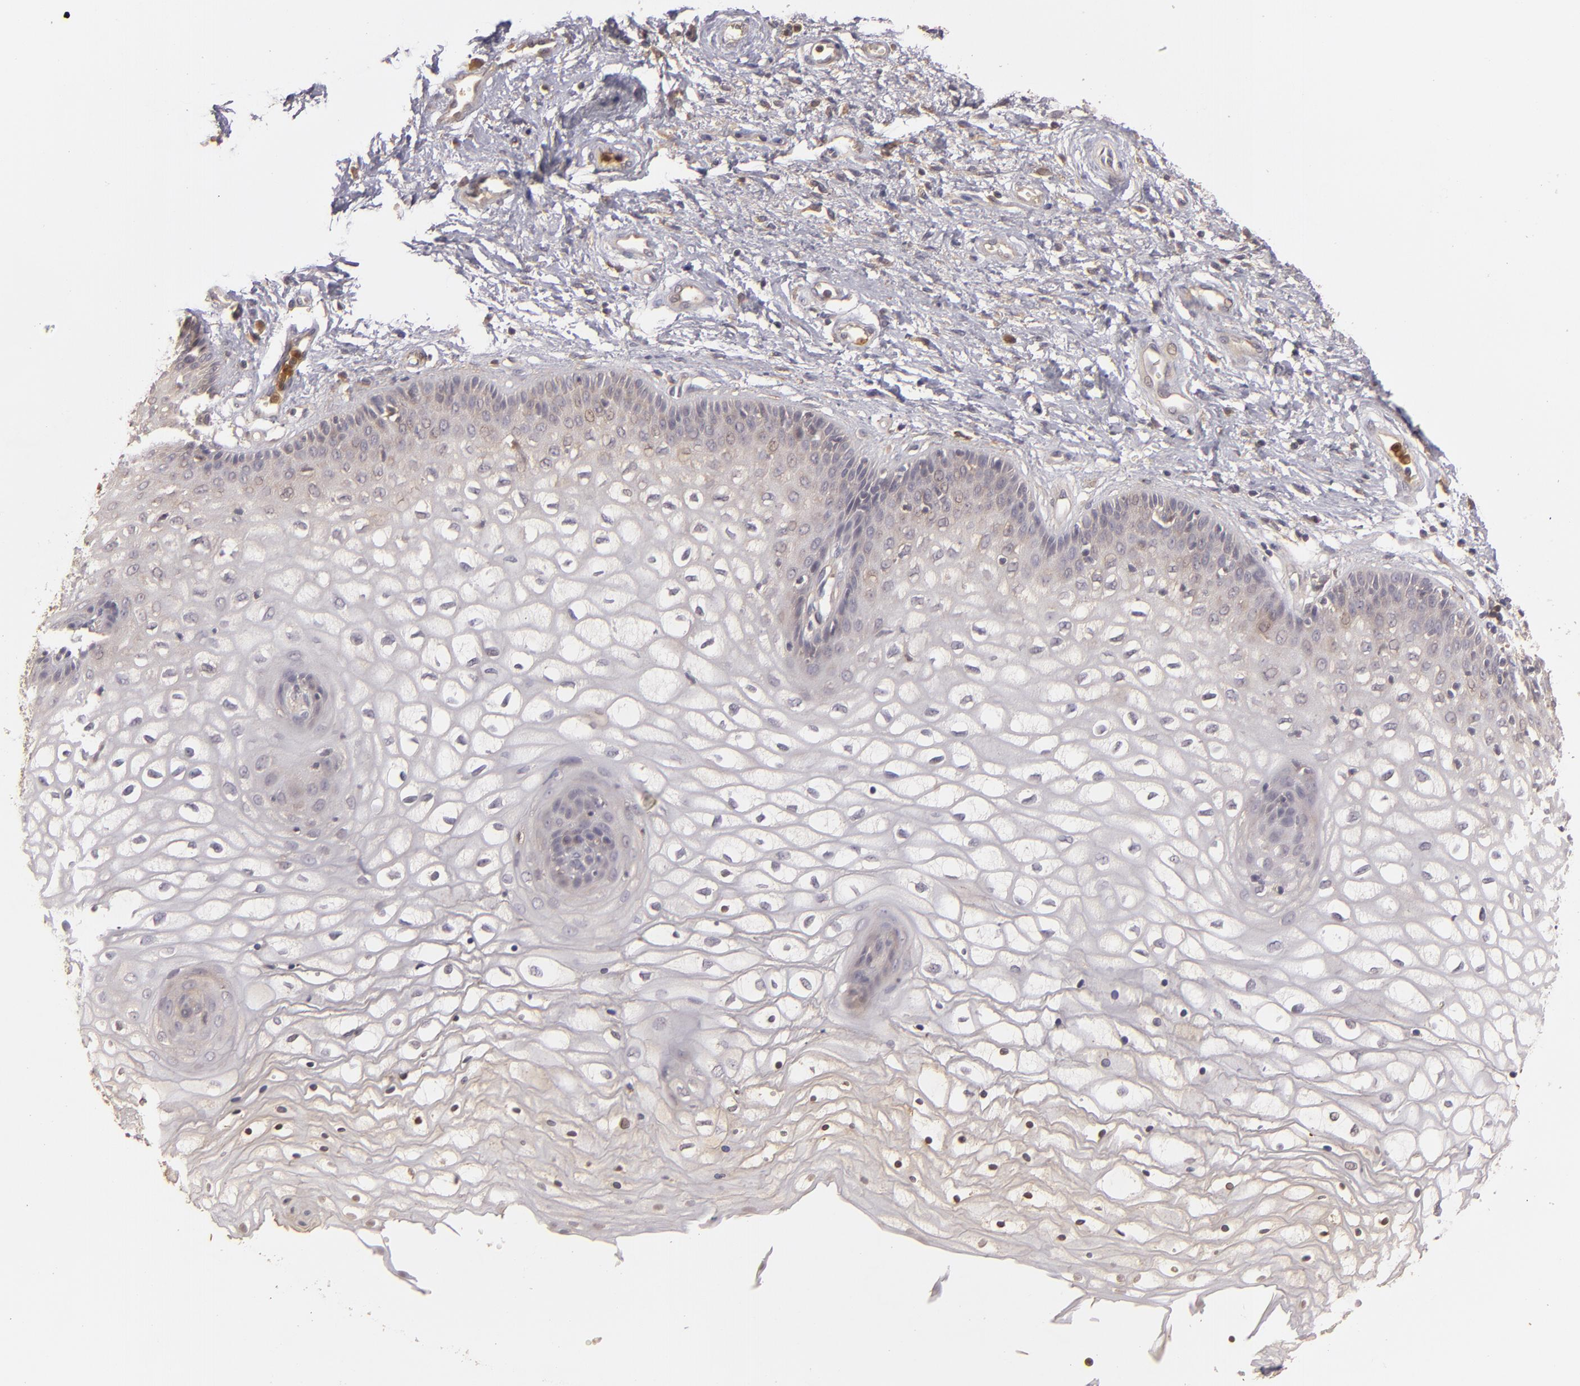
{"staining": {"intensity": "weak", "quantity": "<25%", "location": "cytoplasmic/membranous"}, "tissue": "vagina", "cell_type": "Squamous epithelial cells", "image_type": "normal", "snomed": [{"axis": "morphology", "description": "Normal tissue, NOS"}, {"axis": "topography", "description": "Vagina"}], "caption": "This is an immunohistochemistry photomicrograph of benign vagina. There is no positivity in squamous epithelial cells.", "gene": "PRKCD", "patient": {"sex": "female", "age": 34}}